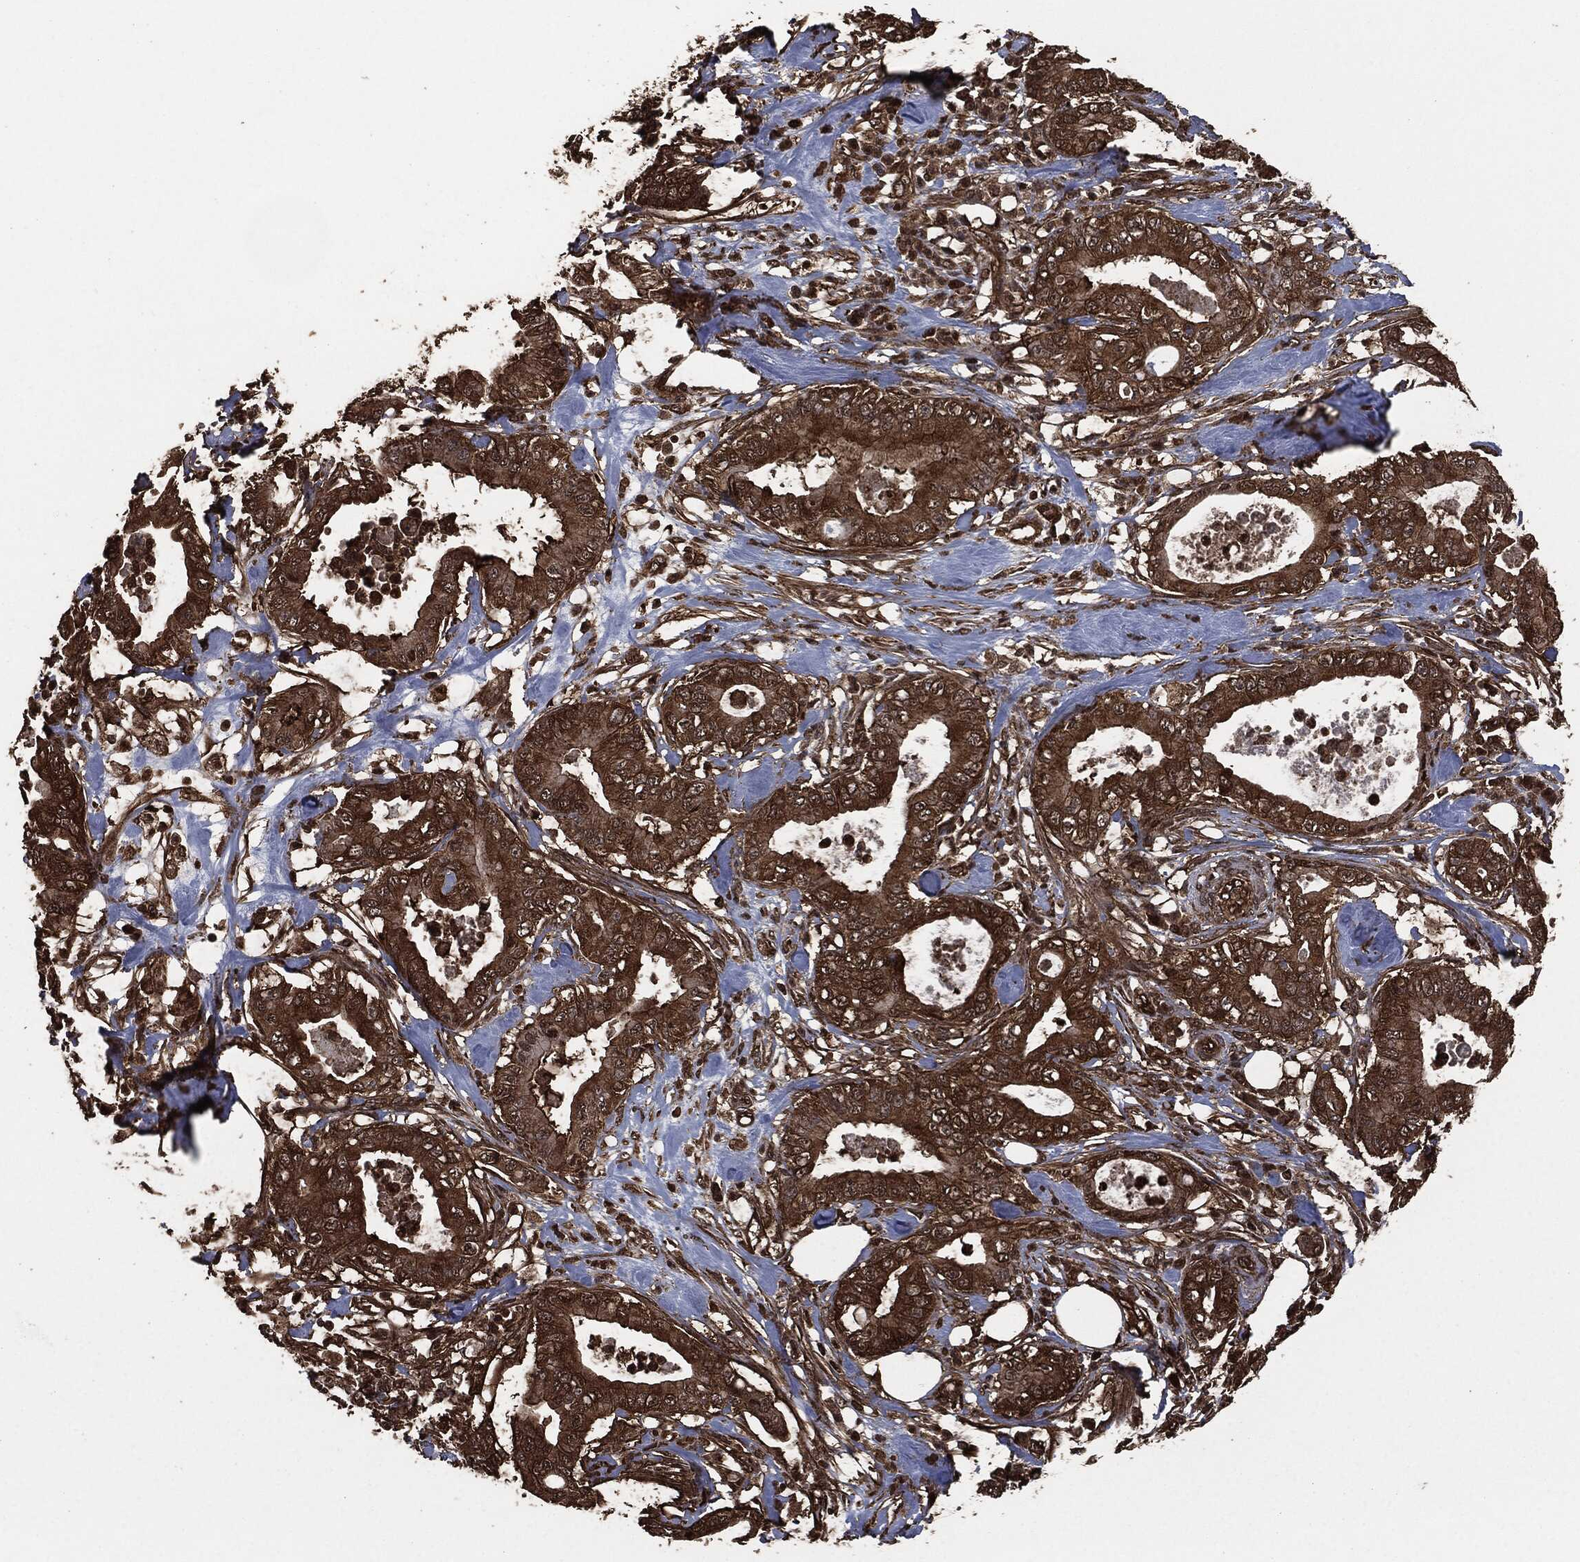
{"staining": {"intensity": "strong", "quantity": ">75%", "location": "cytoplasmic/membranous"}, "tissue": "pancreatic cancer", "cell_type": "Tumor cells", "image_type": "cancer", "snomed": [{"axis": "morphology", "description": "Adenocarcinoma, NOS"}, {"axis": "topography", "description": "Pancreas"}], "caption": "Strong cytoplasmic/membranous staining is seen in about >75% of tumor cells in pancreatic cancer (adenocarcinoma).", "gene": "HRAS", "patient": {"sex": "male", "age": 71}}